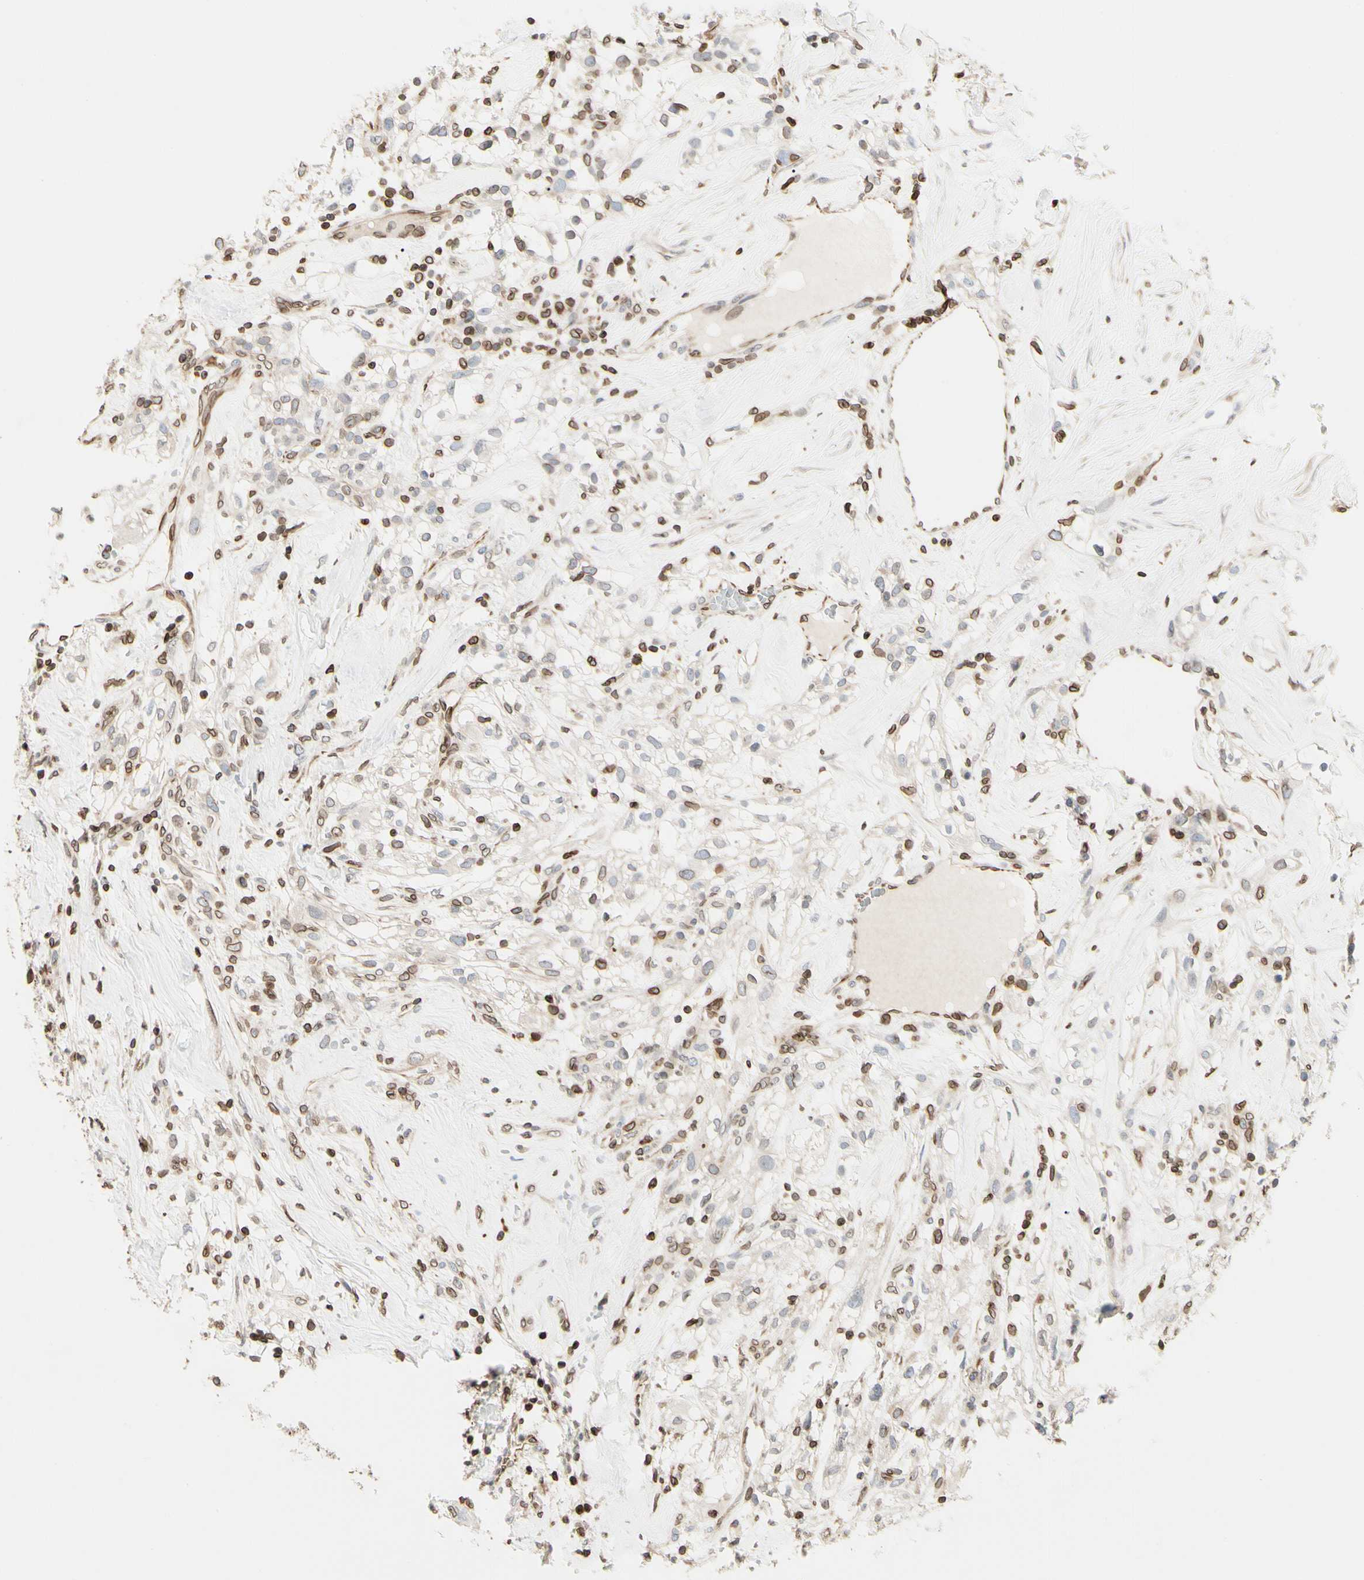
{"staining": {"intensity": "moderate", "quantity": "<25%", "location": "cytoplasmic/membranous,nuclear"}, "tissue": "renal cancer", "cell_type": "Tumor cells", "image_type": "cancer", "snomed": [{"axis": "morphology", "description": "Adenocarcinoma, NOS"}, {"axis": "topography", "description": "Kidney"}], "caption": "A high-resolution image shows immunohistochemistry (IHC) staining of renal cancer, which reveals moderate cytoplasmic/membranous and nuclear staining in about <25% of tumor cells.", "gene": "TMPO", "patient": {"sex": "female", "age": 60}}